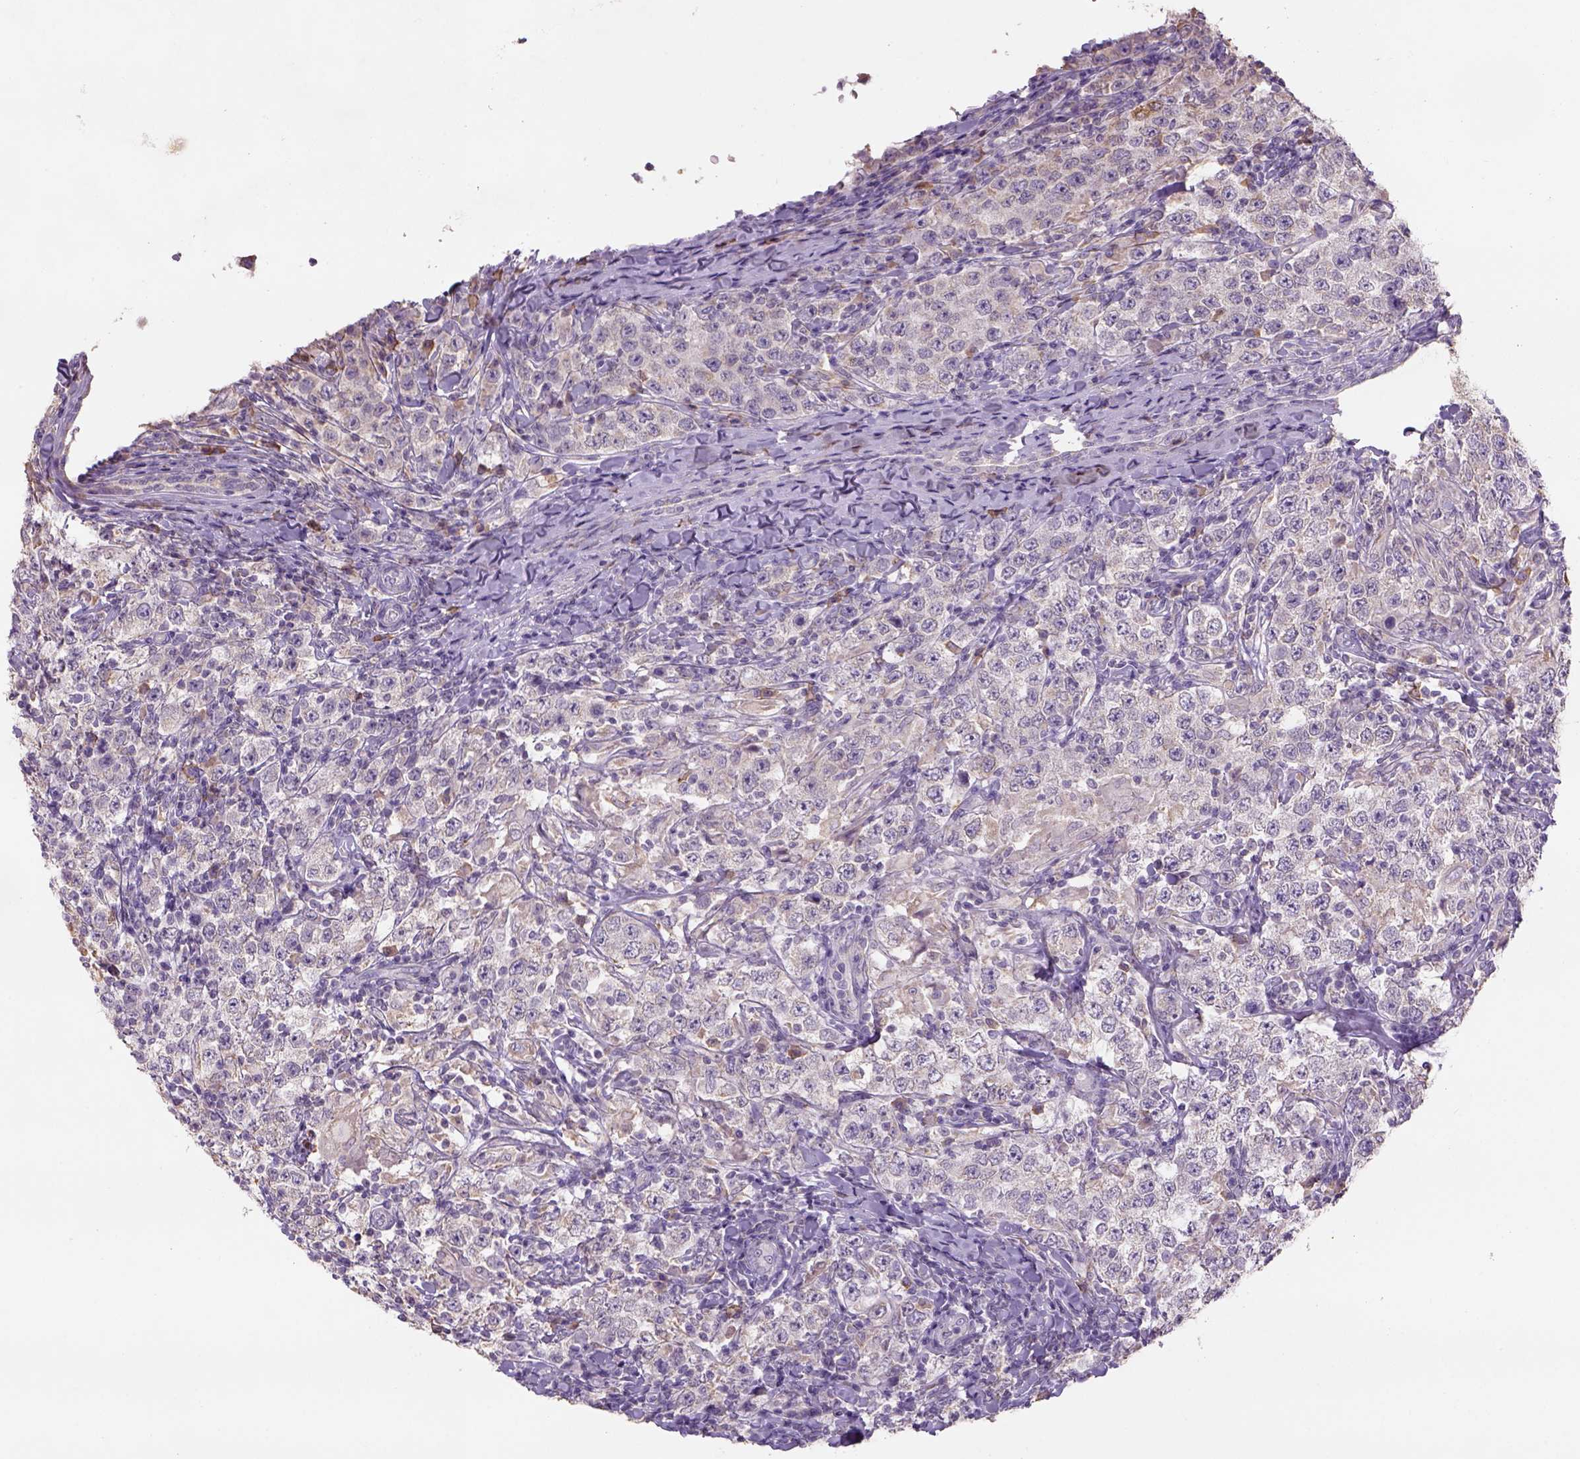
{"staining": {"intensity": "weak", "quantity": "<25%", "location": "cytoplasmic/membranous"}, "tissue": "testis cancer", "cell_type": "Tumor cells", "image_type": "cancer", "snomed": [{"axis": "morphology", "description": "Seminoma, NOS"}, {"axis": "morphology", "description": "Carcinoma, Embryonal, NOS"}, {"axis": "topography", "description": "Testis"}], "caption": "A high-resolution micrograph shows IHC staining of testis cancer (seminoma), which demonstrates no significant staining in tumor cells. (Immunohistochemistry, brightfield microscopy, high magnification).", "gene": "NAALAD2", "patient": {"sex": "male", "age": 41}}